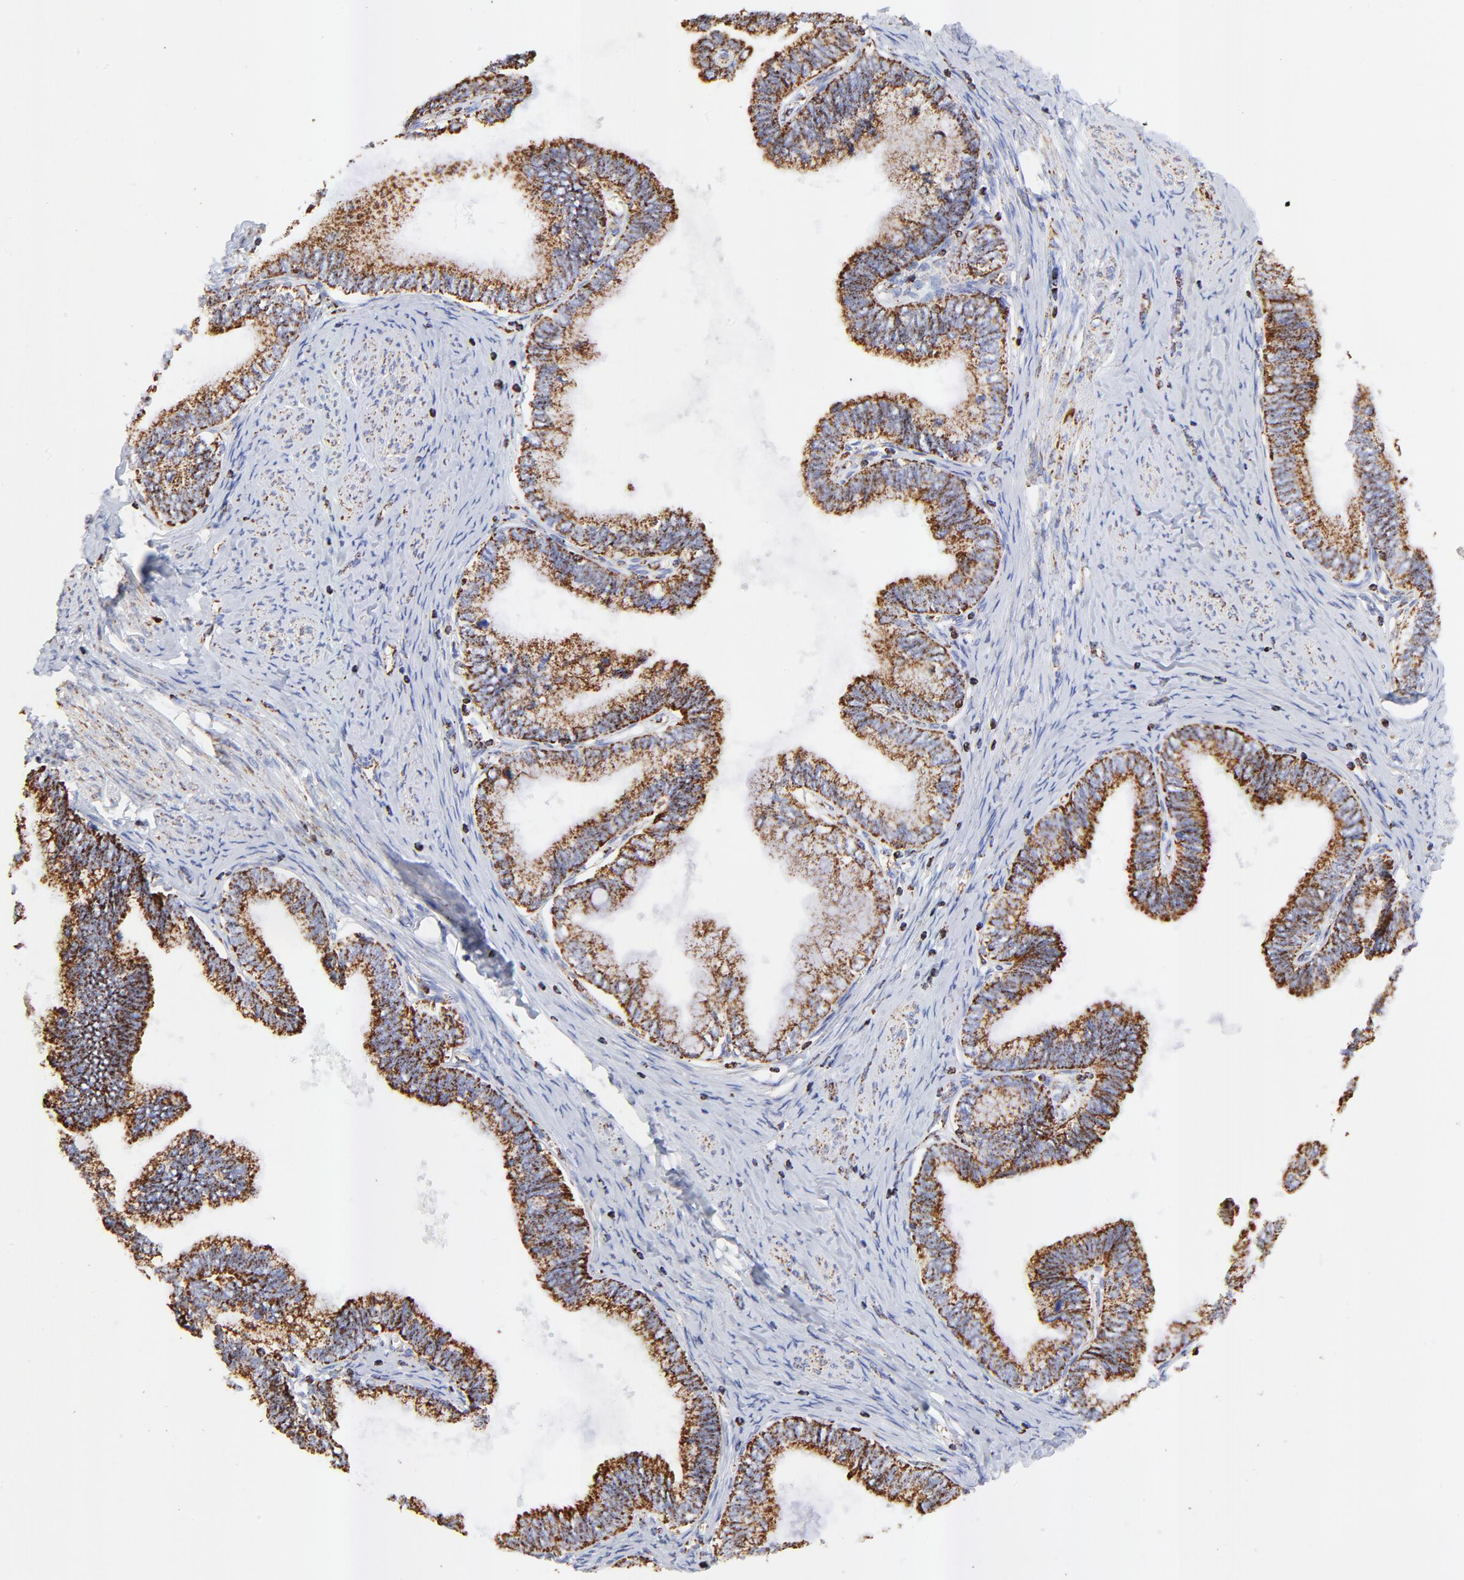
{"staining": {"intensity": "moderate", "quantity": ">75%", "location": "cytoplasmic/membranous"}, "tissue": "cervical cancer", "cell_type": "Tumor cells", "image_type": "cancer", "snomed": [{"axis": "morphology", "description": "Adenocarcinoma, NOS"}, {"axis": "topography", "description": "Cervix"}], "caption": "Moderate cytoplasmic/membranous protein expression is appreciated in approximately >75% of tumor cells in cervical cancer.", "gene": "COX4I1", "patient": {"sex": "female", "age": 49}}